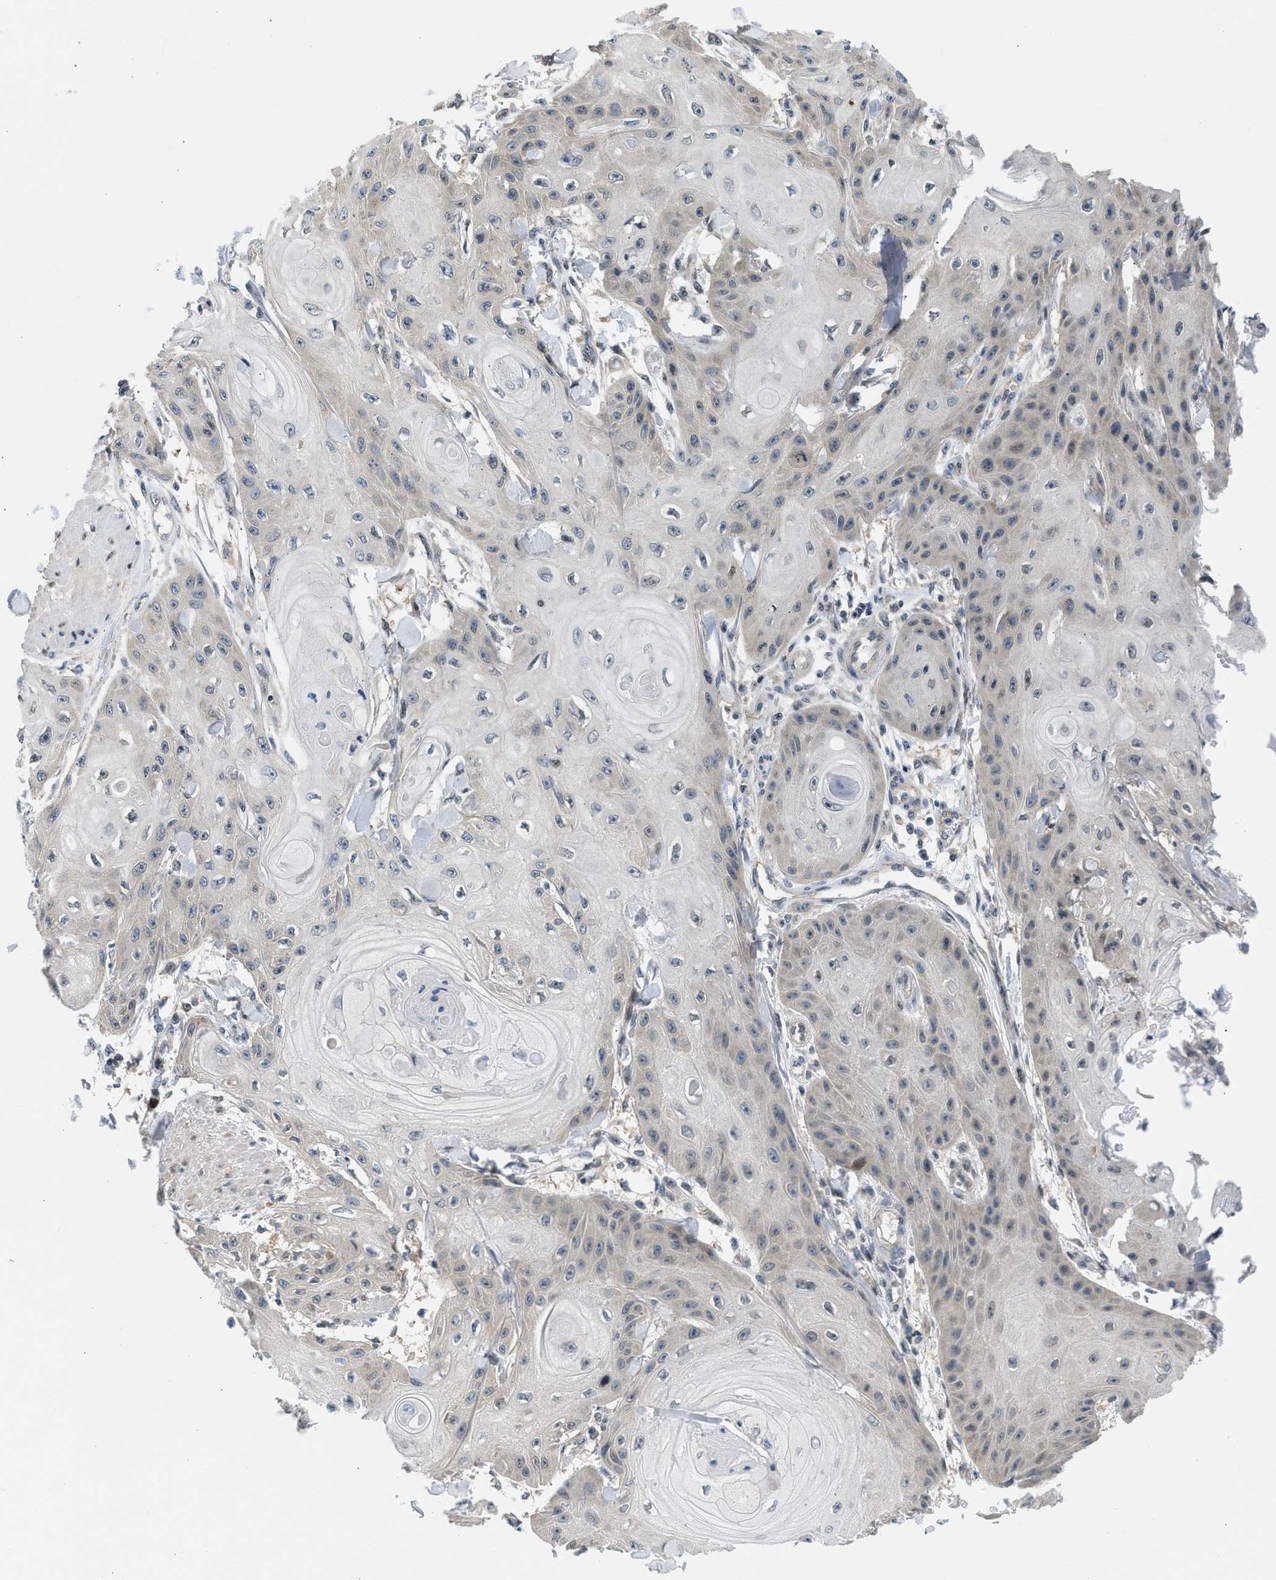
{"staining": {"intensity": "negative", "quantity": "none", "location": "none"}, "tissue": "skin cancer", "cell_type": "Tumor cells", "image_type": "cancer", "snomed": [{"axis": "morphology", "description": "Squamous cell carcinoma, NOS"}, {"axis": "topography", "description": "Skin"}], "caption": "Immunohistochemical staining of human squamous cell carcinoma (skin) demonstrates no significant staining in tumor cells.", "gene": "OLIG3", "patient": {"sex": "male", "age": 74}}